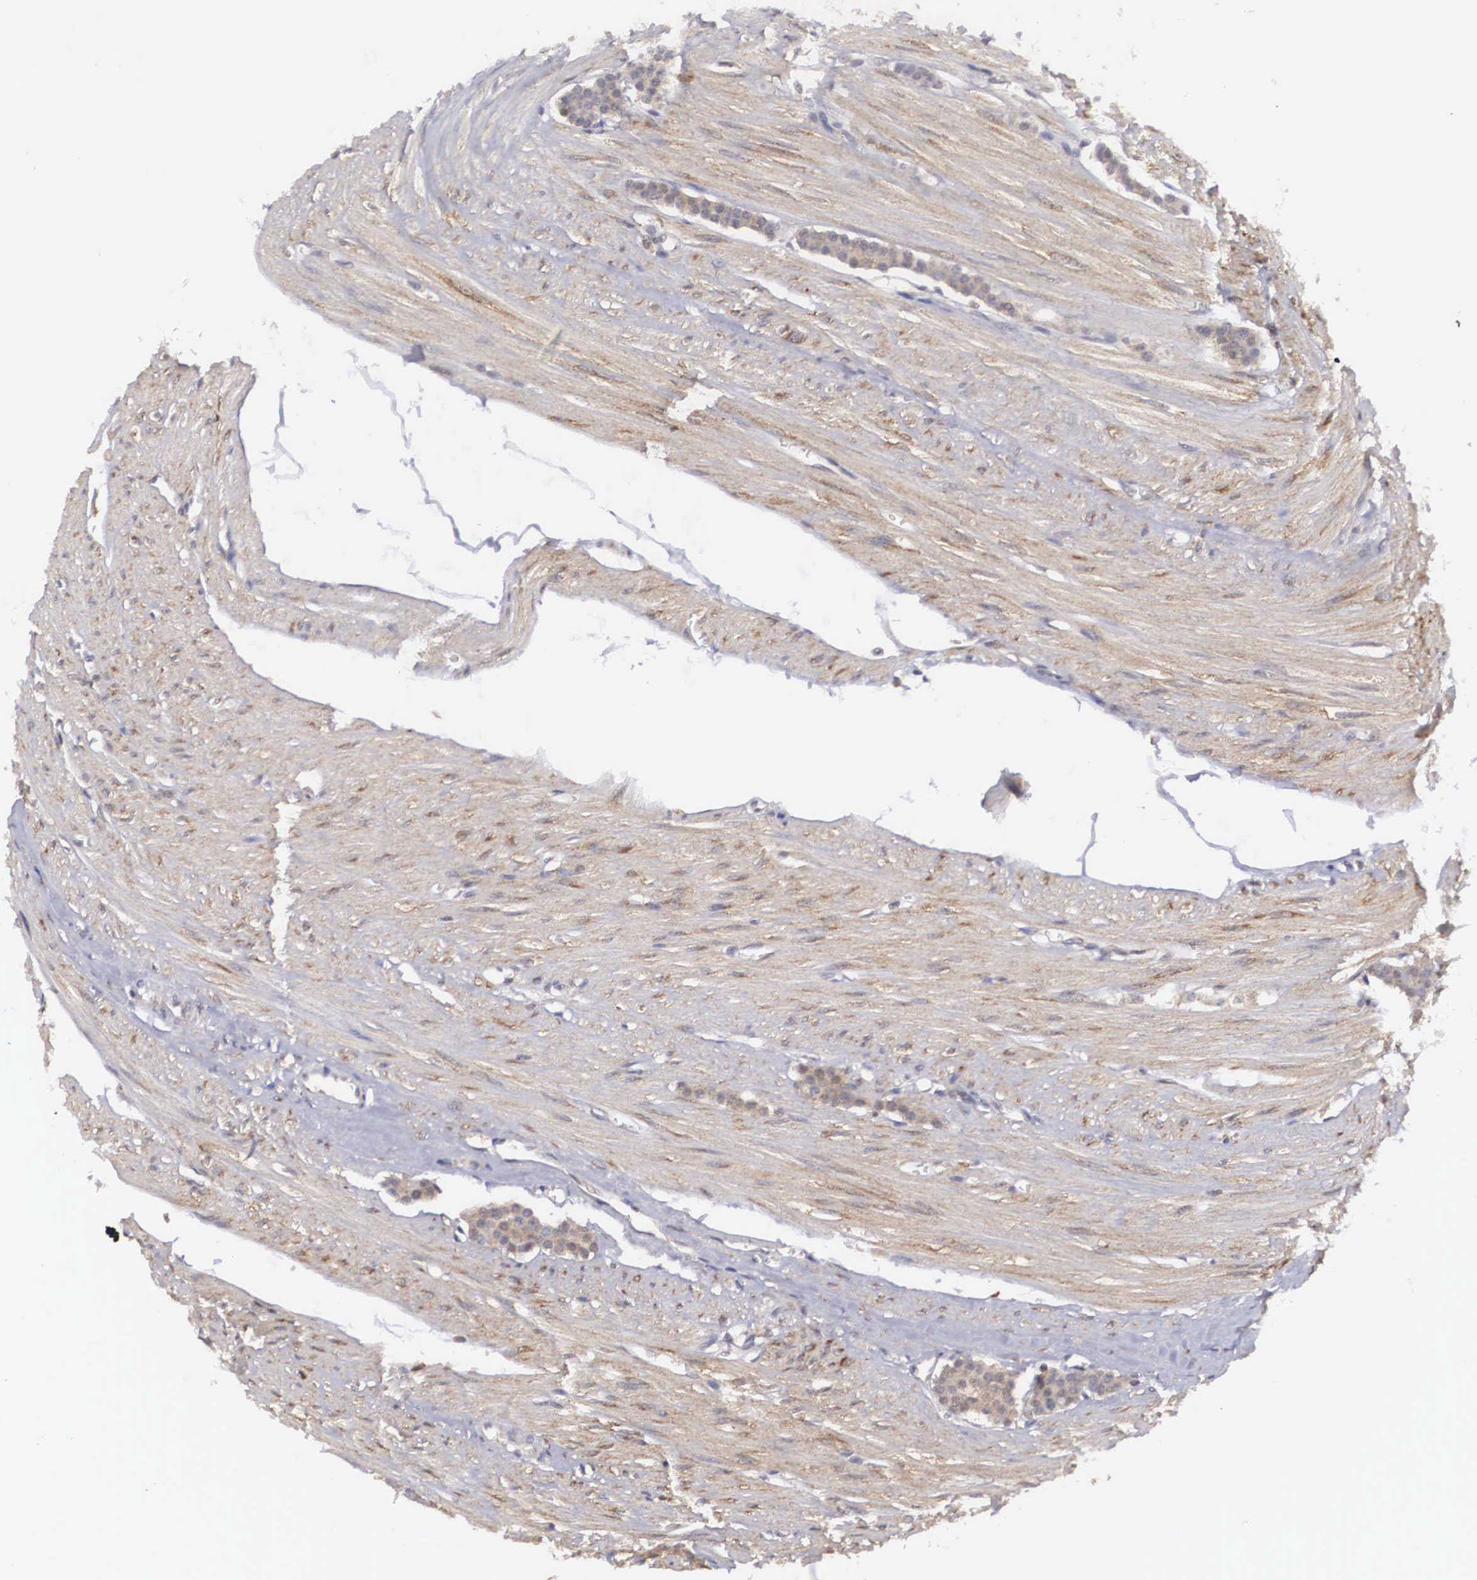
{"staining": {"intensity": "weak", "quantity": ">75%", "location": "cytoplasmic/membranous"}, "tissue": "carcinoid", "cell_type": "Tumor cells", "image_type": "cancer", "snomed": [{"axis": "morphology", "description": "Carcinoid, malignant, NOS"}, {"axis": "topography", "description": "Small intestine"}], "caption": "Carcinoid tissue reveals weak cytoplasmic/membranous staining in about >75% of tumor cells", "gene": "ADSL", "patient": {"sex": "male", "age": 60}}